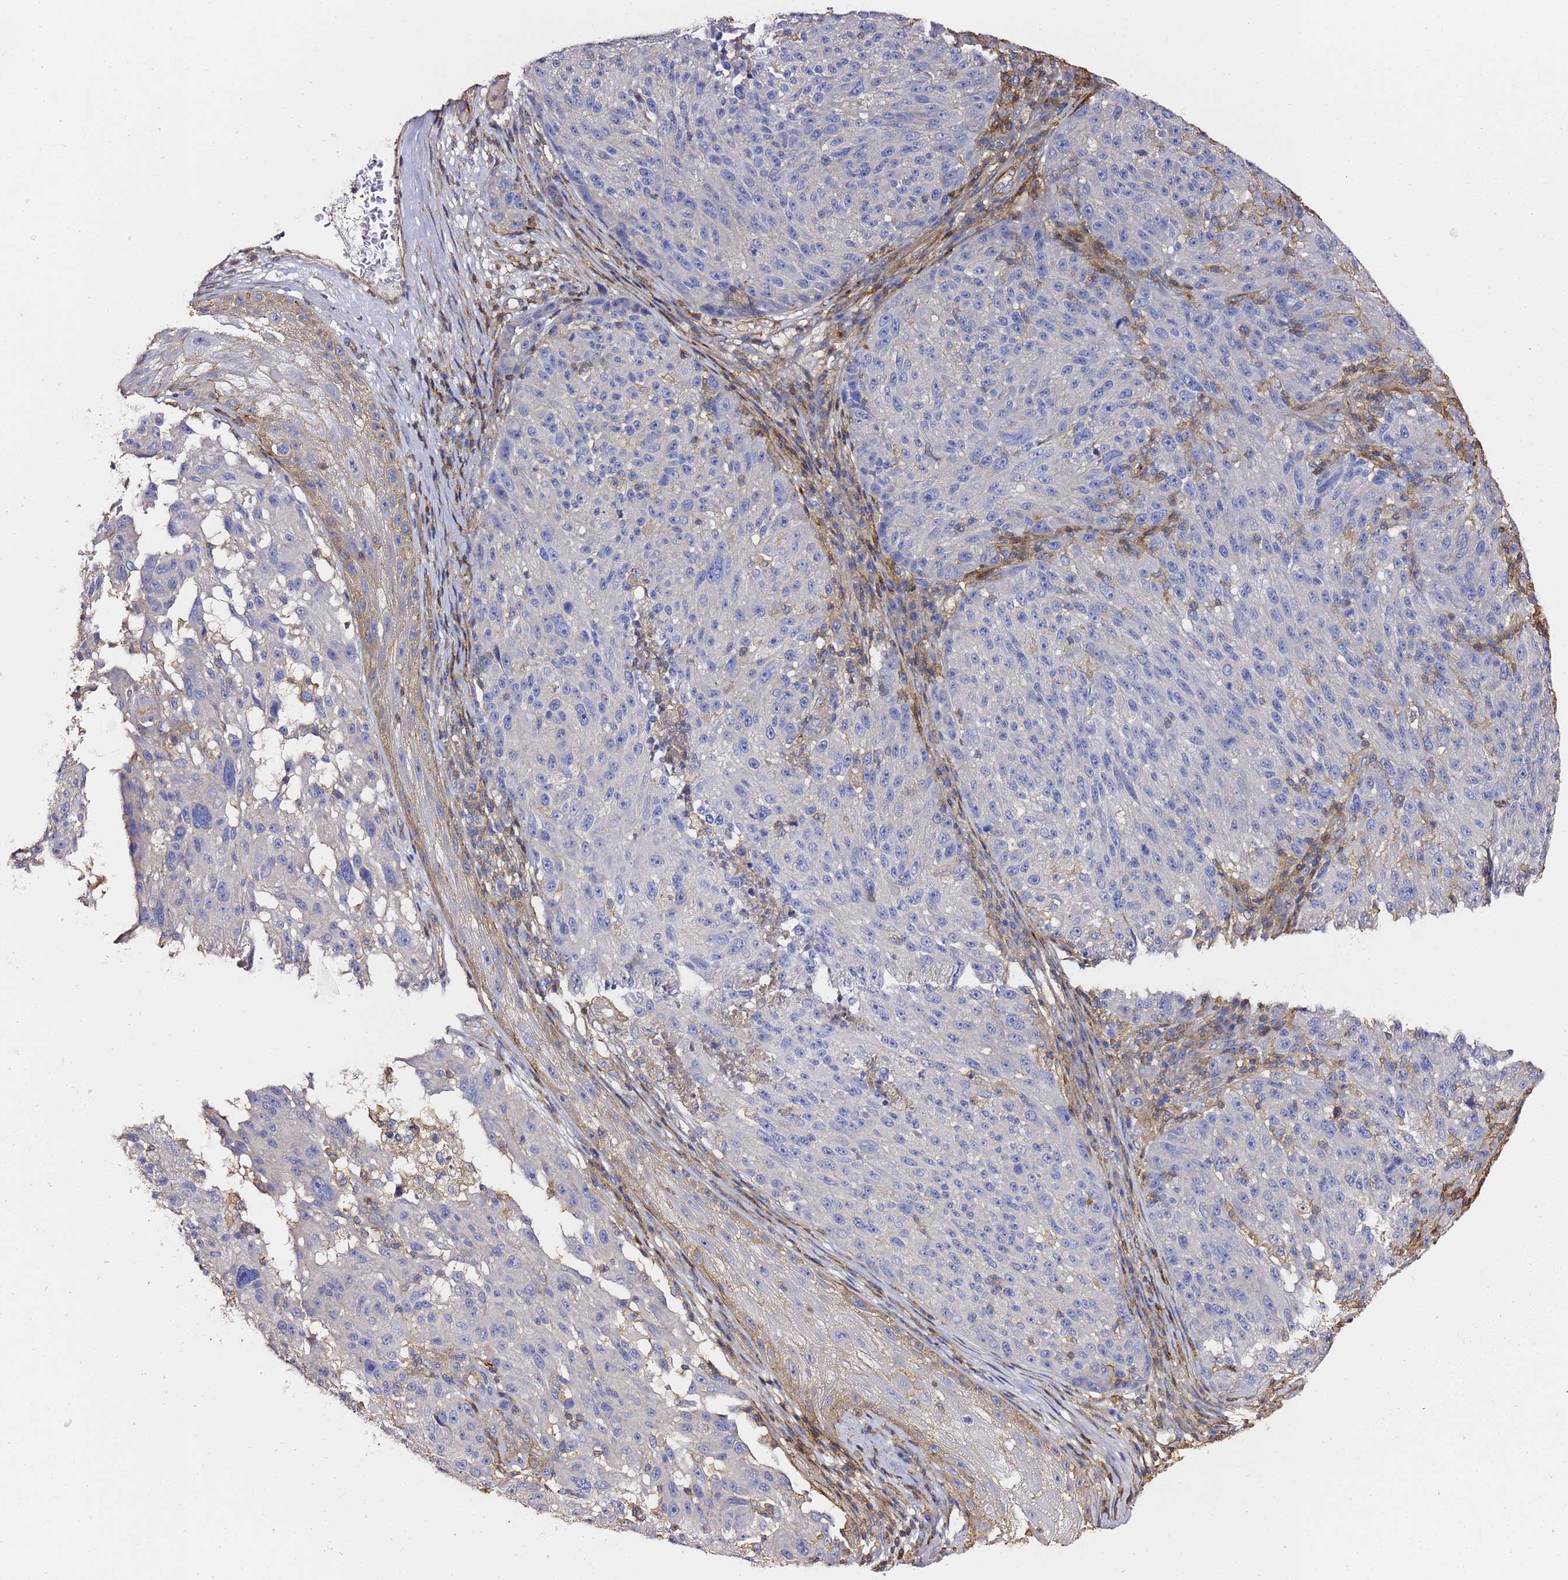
{"staining": {"intensity": "negative", "quantity": "none", "location": "none"}, "tissue": "melanoma", "cell_type": "Tumor cells", "image_type": "cancer", "snomed": [{"axis": "morphology", "description": "Malignant melanoma, NOS"}, {"axis": "topography", "description": "Skin"}], "caption": "Malignant melanoma was stained to show a protein in brown. There is no significant expression in tumor cells. Brightfield microscopy of immunohistochemistry stained with DAB (3,3'-diaminobenzidine) (brown) and hematoxylin (blue), captured at high magnification.", "gene": "ZFP36L2", "patient": {"sex": "male", "age": 53}}